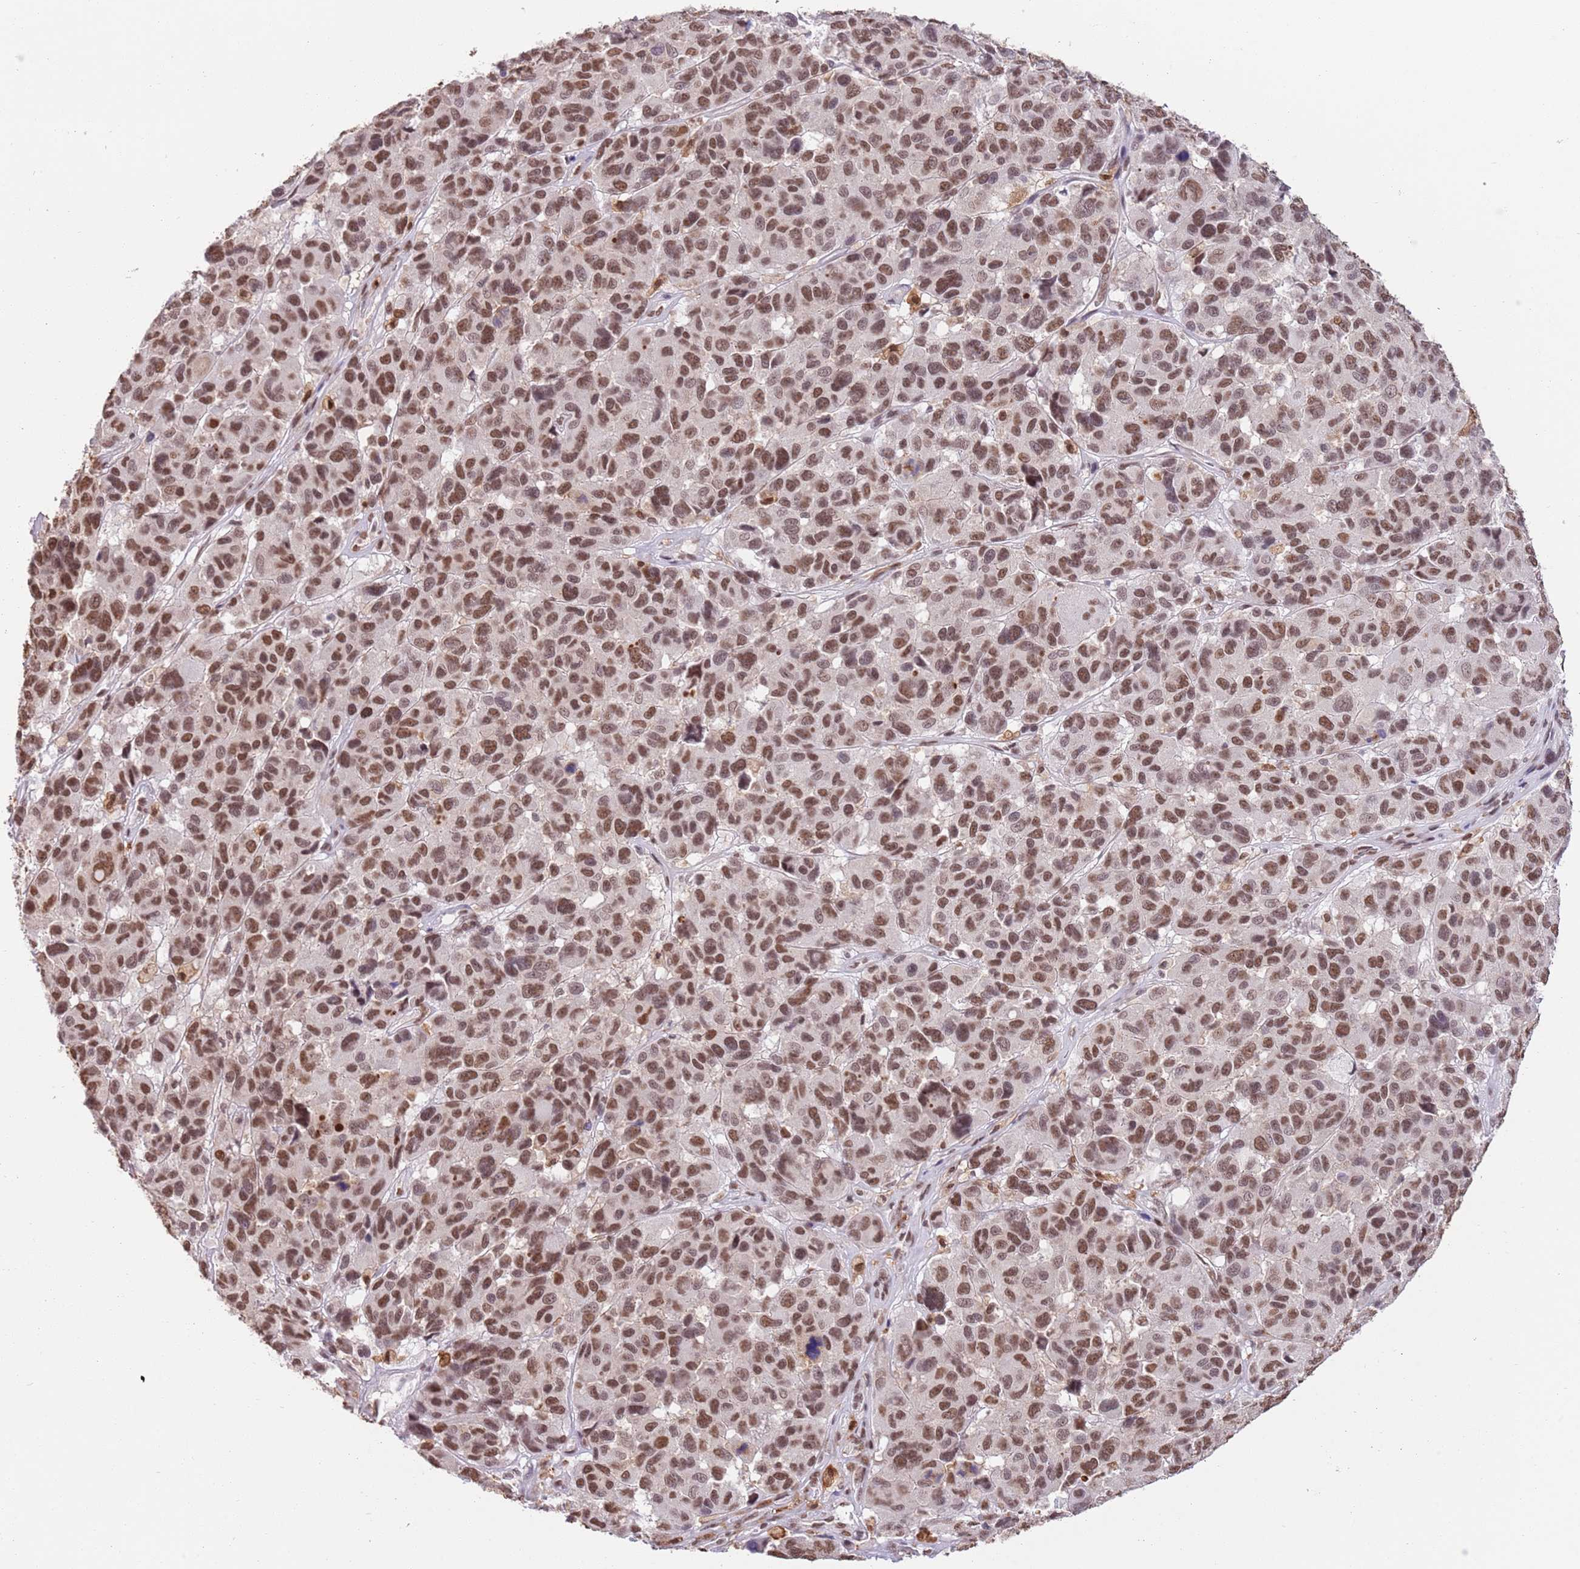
{"staining": {"intensity": "moderate", "quantity": ">75%", "location": "nuclear"}, "tissue": "melanoma", "cell_type": "Tumor cells", "image_type": "cancer", "snomed": [{"axis": "morphology", "description": "Malignant melanoma, NOS"}, {"axis": "topography", "description": "Skin"}], "caption": "Protein expression analysis of human melanoma reveals moderate nuclear staining in about >75% of tumor cells.", "gene": "TRIM32", "patient": {"sex": "female", "age": 66}}